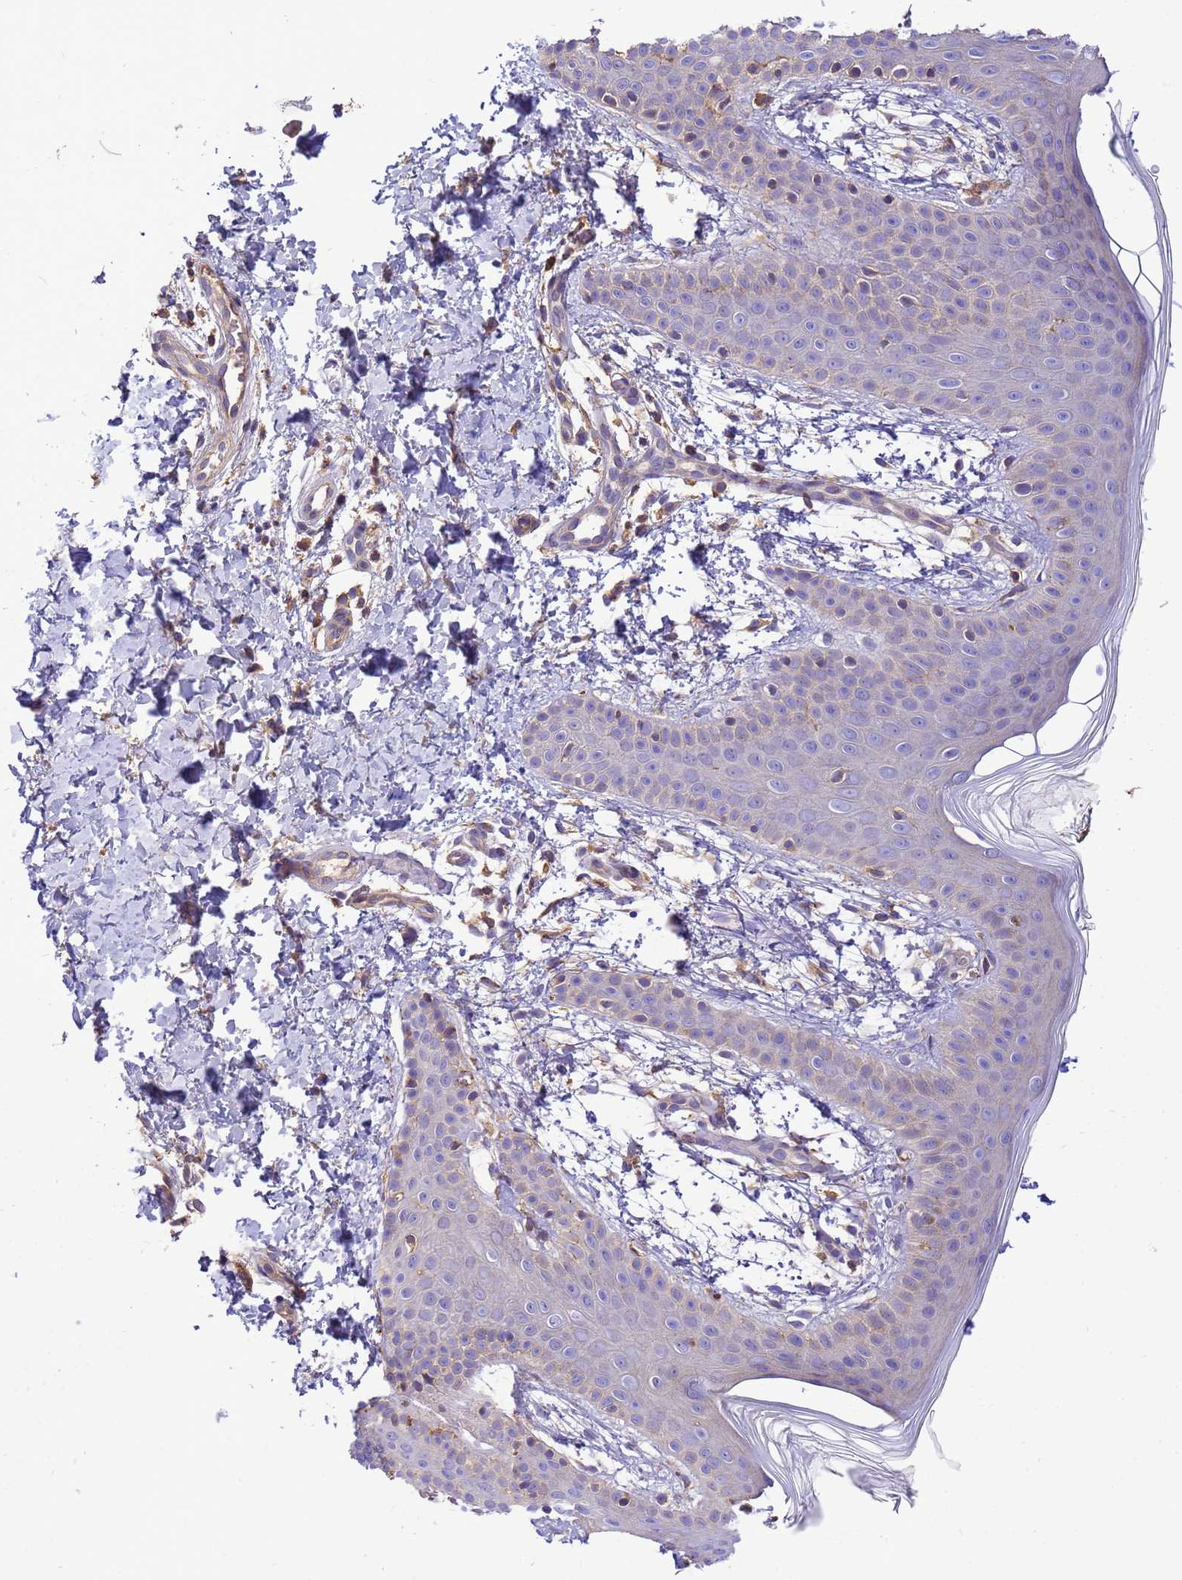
{"staining": {"intensity": "negative", "quantity": "none", "location": "none"}, "tissue": "skin", "cell_type": "Fibroblasts", "image_type": "normal", "snomed": [{"axis": "morphology", "description": "Normal tissue, NOS"}, {"axis": "topography", "description": "Skin"}], "caption": "The immunohistochemistry image has no significant expression in fibroblasts of skin.", "gene": "WDR64", "patient": {"sex": "male", "age": 36}}